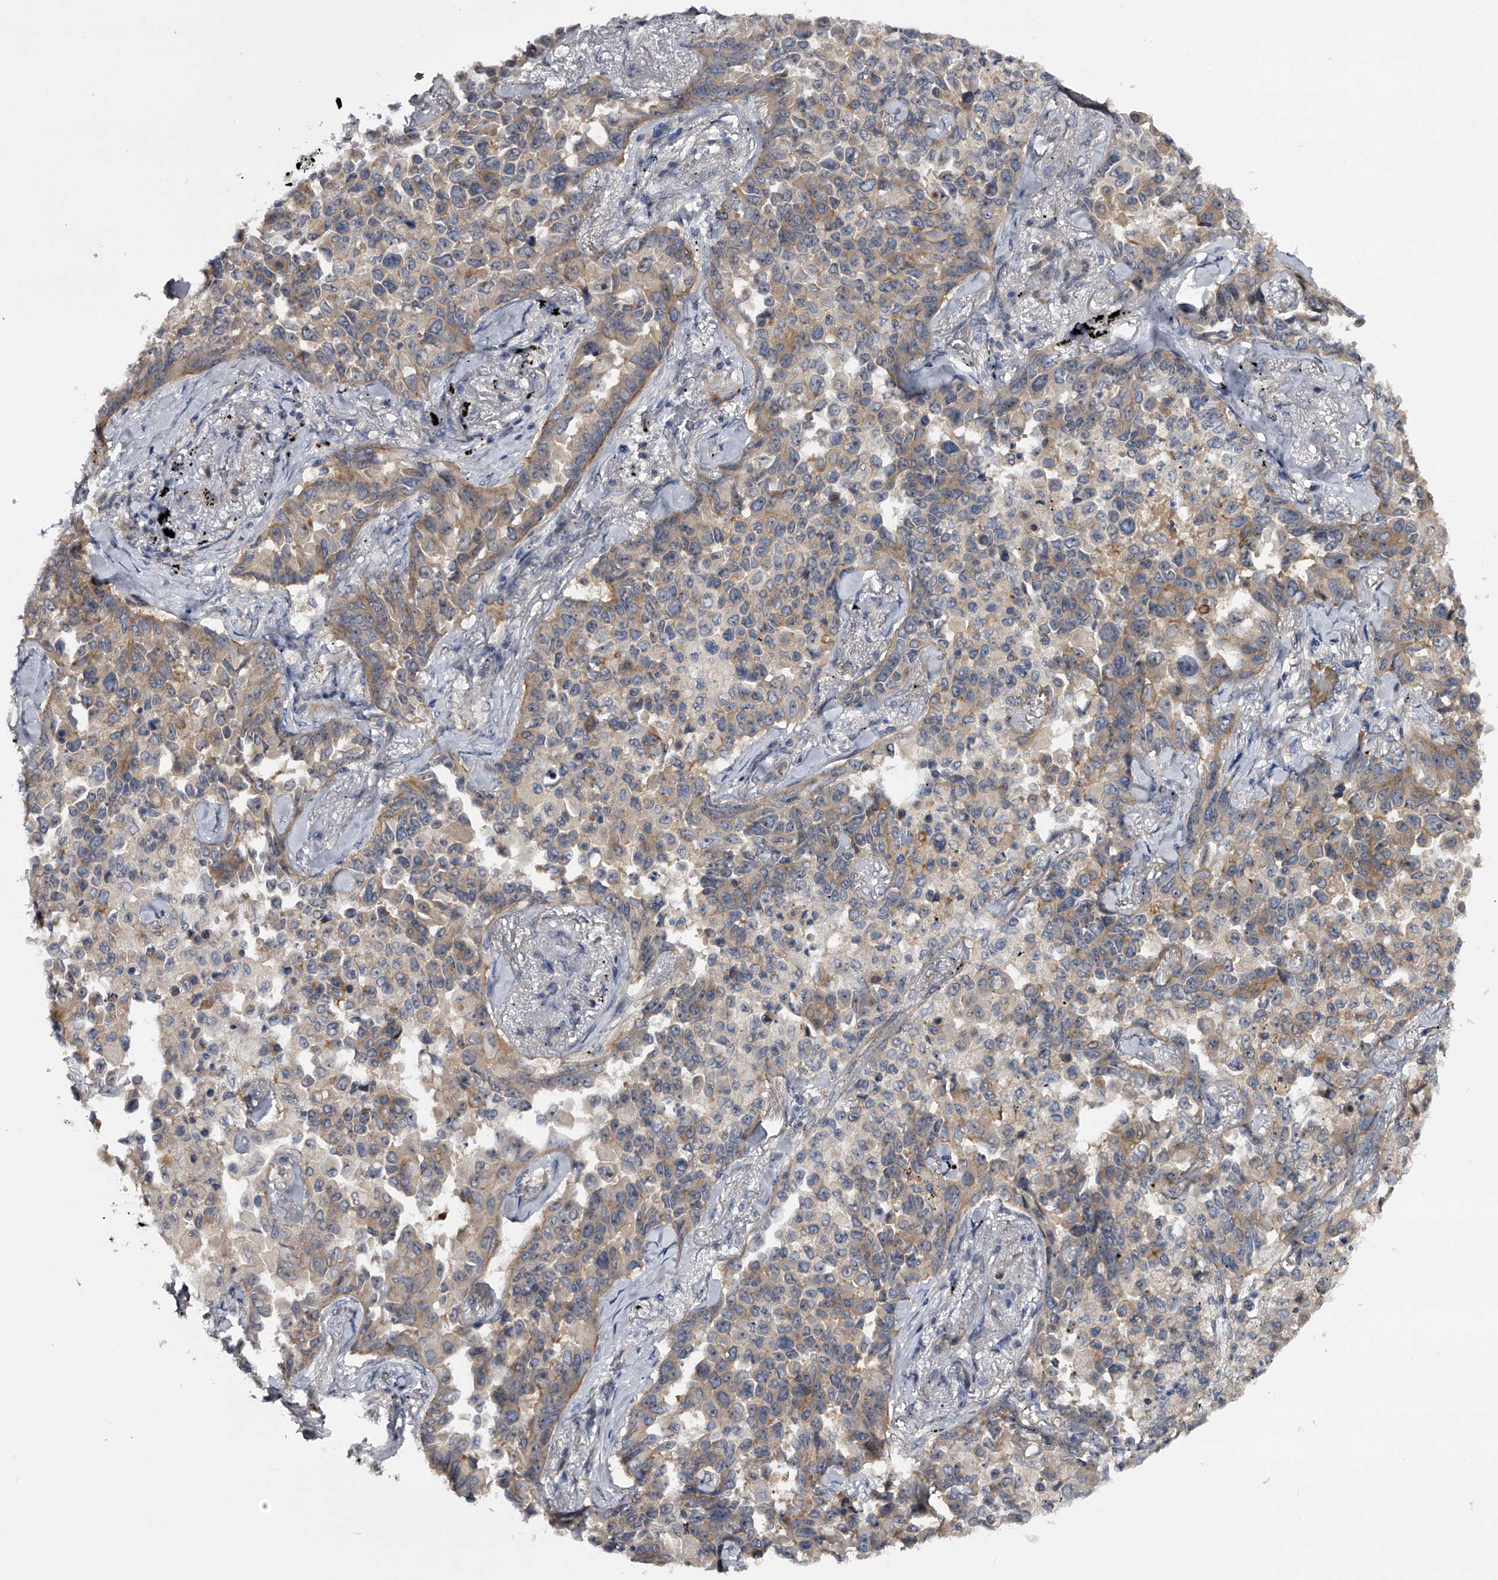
{"staining": {"intensity": "moderate", "quantity": "25%-75%", "location": "cytoplasmic/membranous"}, "tissue": "lung cancer", "cell_type": "Tumor cells", "image_type": "cancer", "snomed": [{"axis": "morphology", "description": "Adenocarcinoma, NOS"}, {"axis": "topography", "description": "Lung"}], "caption": "Protein expression analysis of human adenocarcinoma (lung) reveals moderate cytoplasmic/membranous positivity in about 25%-75% of tumor cells.", "gene": "MDN1", "patient": {"sex": "female", "age": 67}}